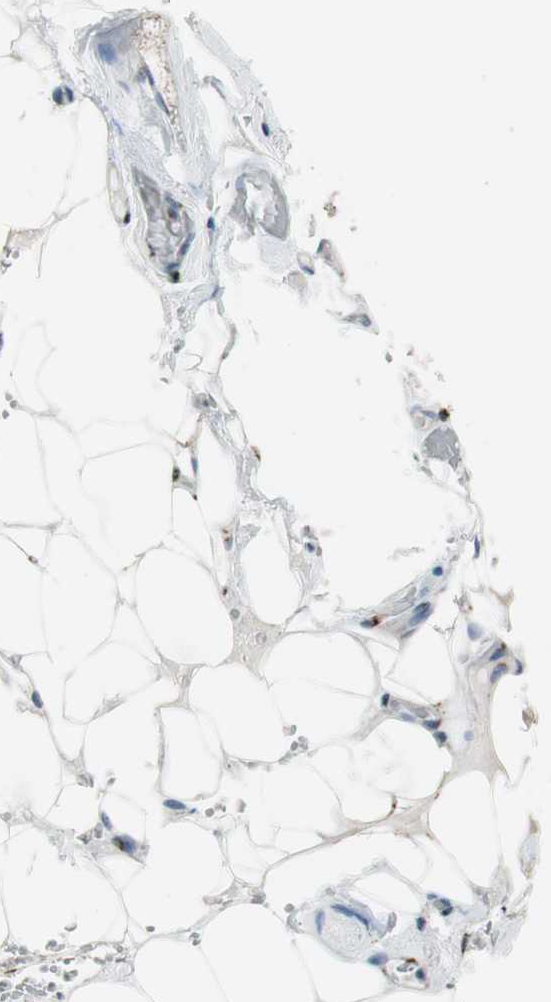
{"staining": {"intensity": "weak", "quantity": "25%-75%", "location": "cytoplasmic/membranous"}, "tissue": "adipose tissue", "cell_type": "Adipocytes", "image_type": "normal", "snomed": [{"axis": "morphology", "description": "Normal tissue, NOS"}, {"axis": "topography", "description": "Peripheral nerve tissue"}], "caption": "This micrograph exhibits normal adipose tissue stained with IHC to label a protein in brown. The cytoplasmic/membranous of adipocytes show weak positivity for the protein. Nuclei are counter-stained blue.", "gene": "TMED7", "patient": {"sex": "male", "age": 70}}